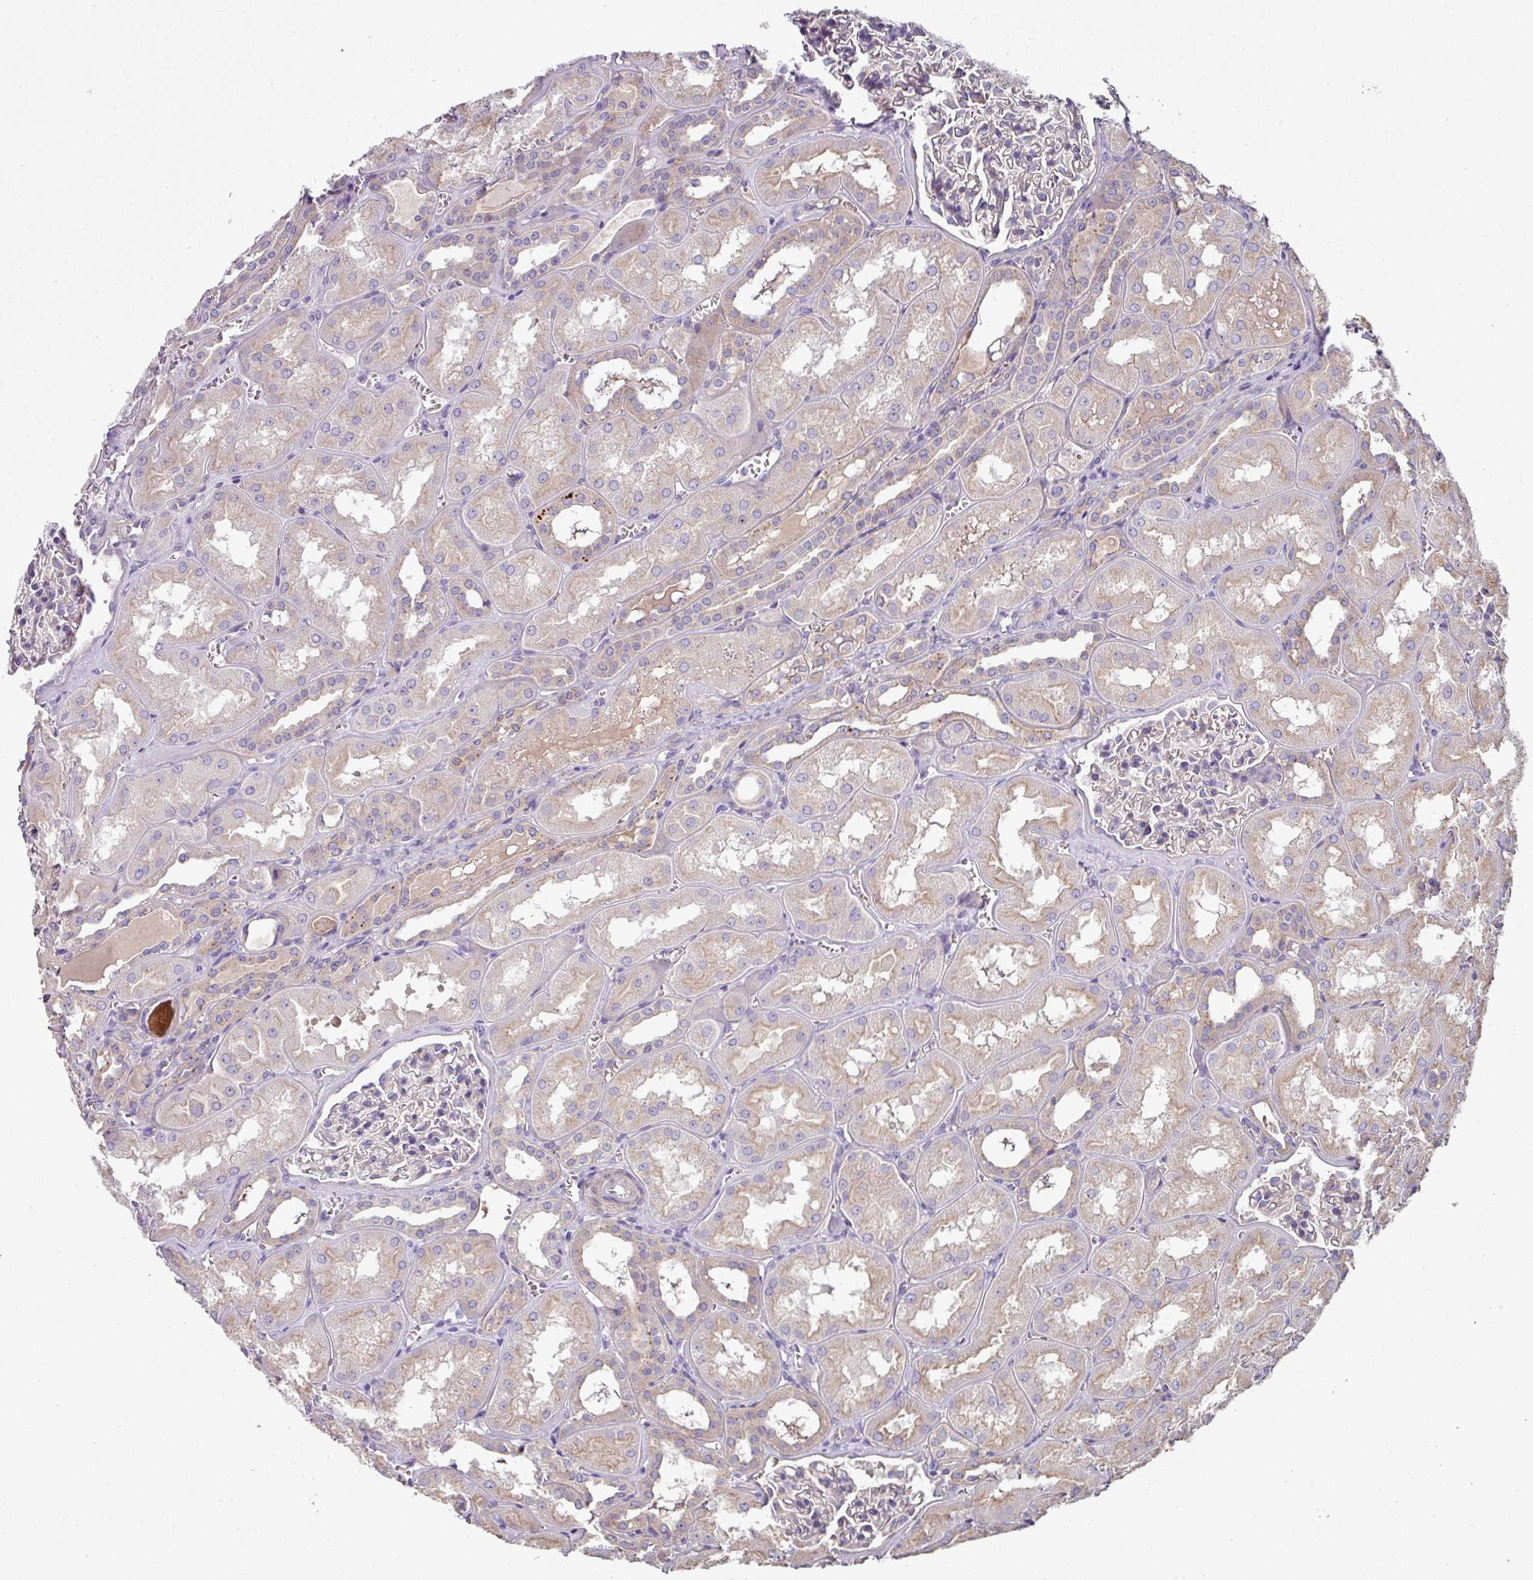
{"staining": {"intensity": "negative", "quantity": "none", "location": "none"}, "tissue": "kidney", "cell_type": "Cells in glomeruli", "image_type": "normal", "snomed": [{"axis": "morphology", "description": "Normal tissue, NOS"}, {"axis": "topography", "description": "Kidney"}], "caption": "This image is of benign kidney stained with IHC to label a protein in brown with the nuclei are counter-stained blue. There is no expression in cells in glomeruli.", "gene": "LRRC9", "patient": {"sex": "male", "age": 61}}